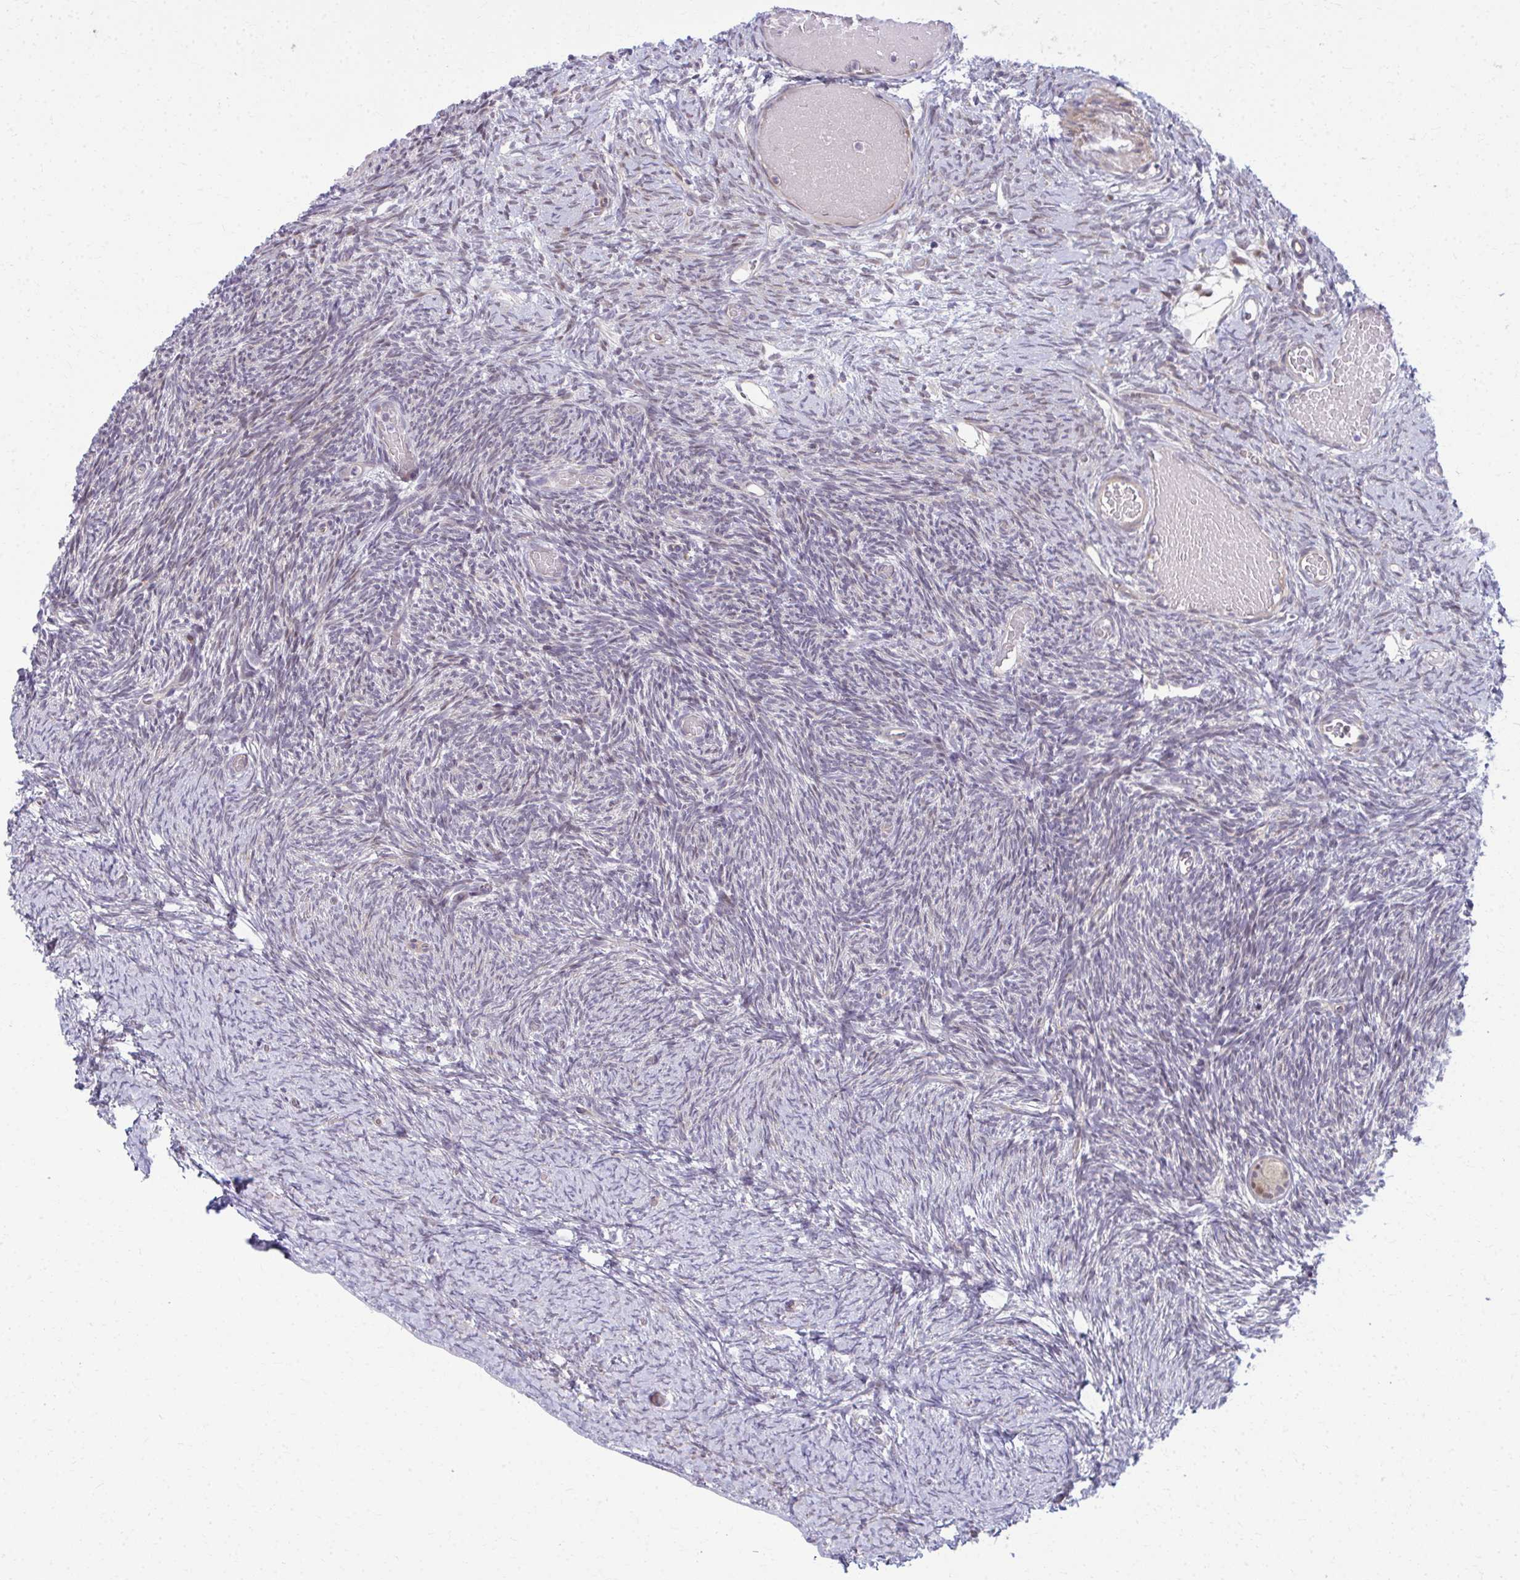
{"staining": {"intensity": "weak", "quantity": "<25%", "location": "nuclear"}, "tissue": "ovary", "cell_type": "Ovarian stroma cells", "image_type": "normal", "snomed": [{"axis": "morphology", "description": "Normal tissue, NOS"}, {"axis": "topography", "description": "Ovary"}], "caption": "High power microscopy photomicrograph of an immunohistochemistry (IHC) histopathology image of benign ovary, revealing no significant positivity in ovarian stroma cells.", "gene": "MAF1", "patient": {"sex": "female", "age": 39}}